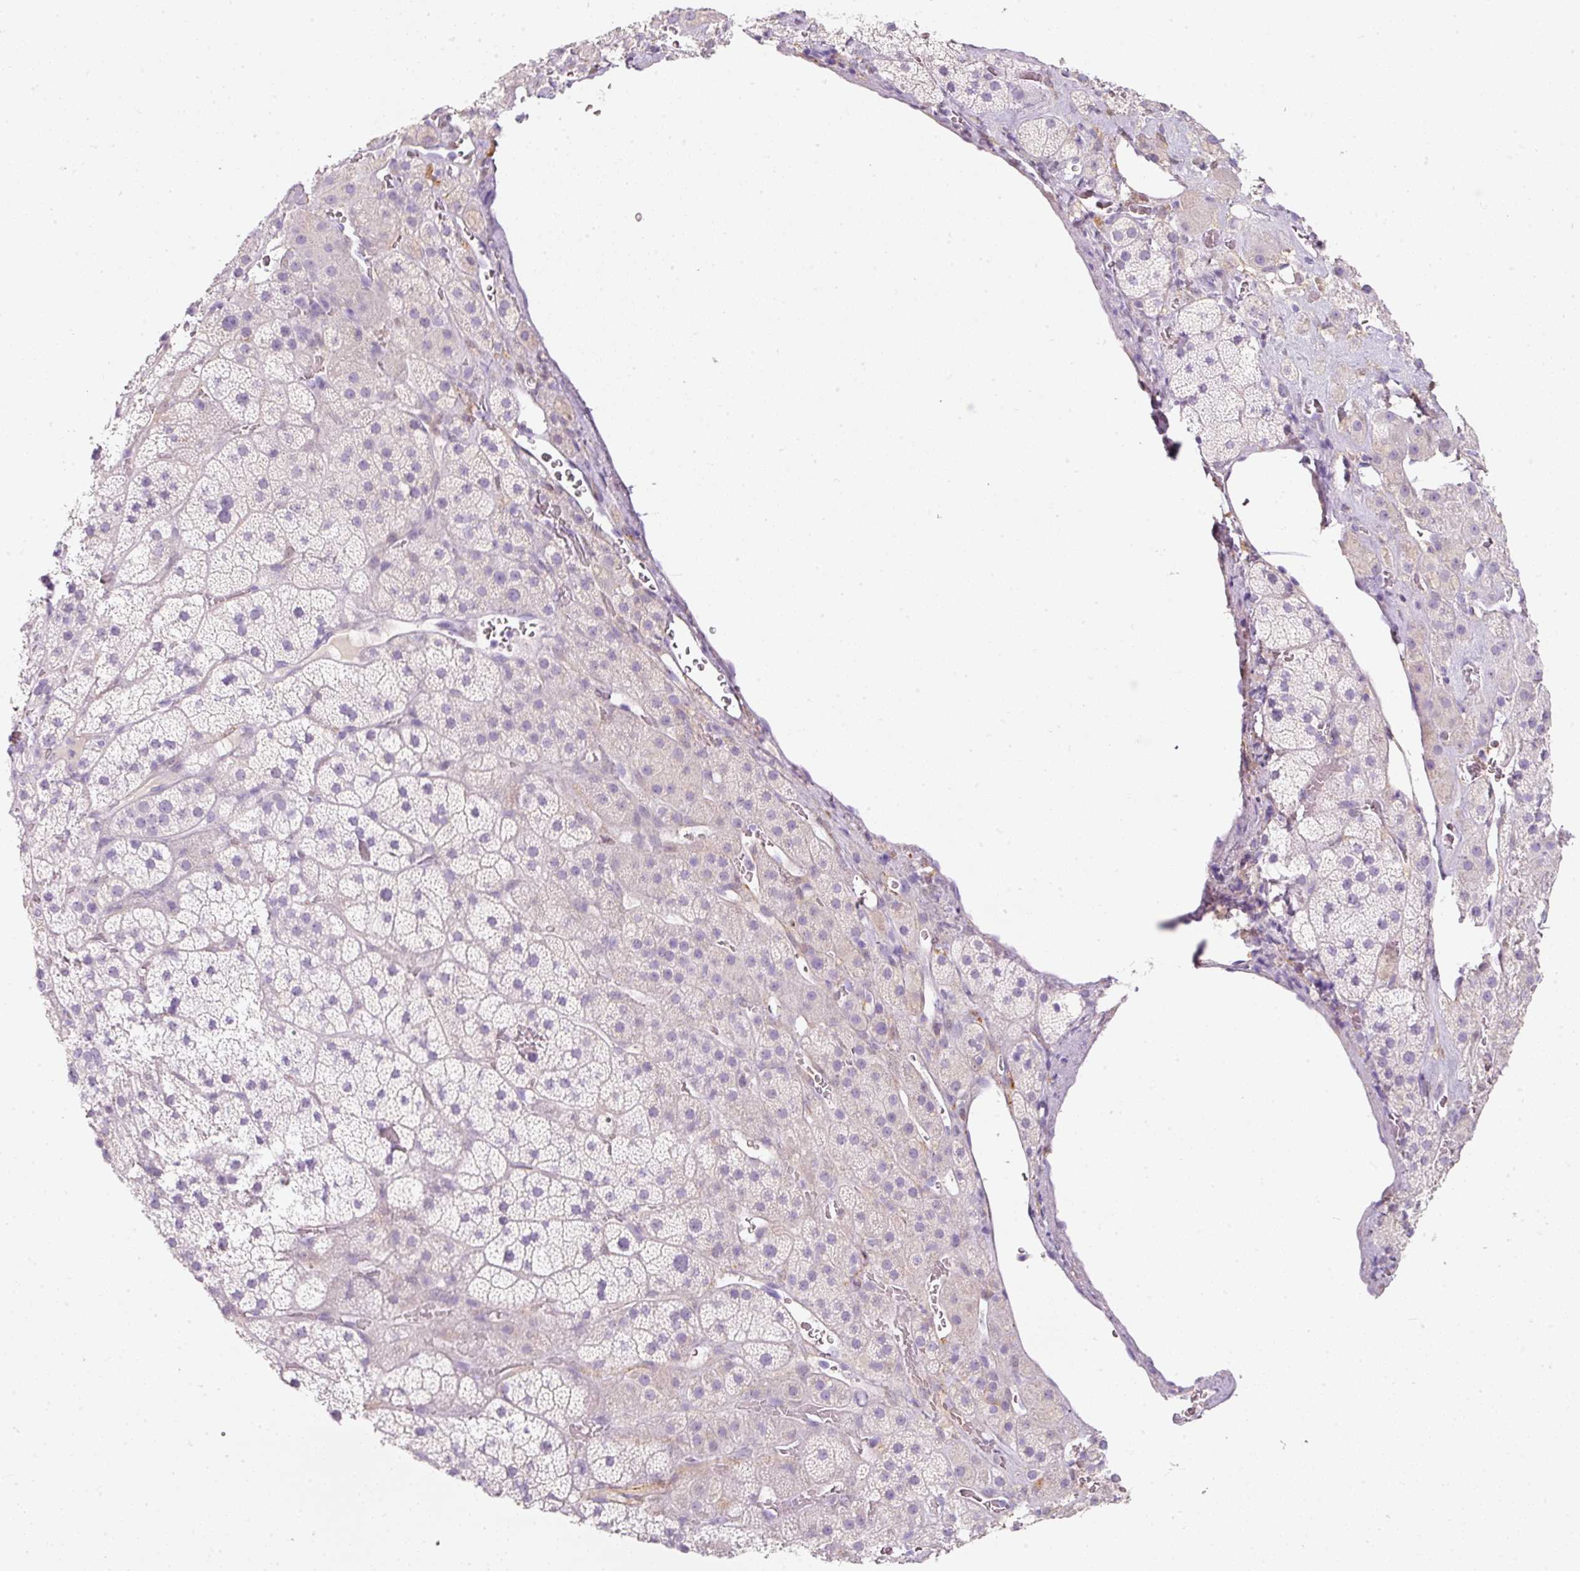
{"staining": {"intensity": "negative", "quantity": "none", "location": "none"}, "tissue": "adrenal gland", "cell_type": "Glandular cells", "image_type": "normal", "snomed": [{"axis": "morphology", "description": "Normal tissue, NOS"}, {"axis": "topography", "description": "Adrenal gland"}], "caption": "The immunohistochemistry histopathology image has no significant staining in glandular cells of adrenal gland.", "gene": "DNM1", "patient": {"sex": "male", "age": 57}}